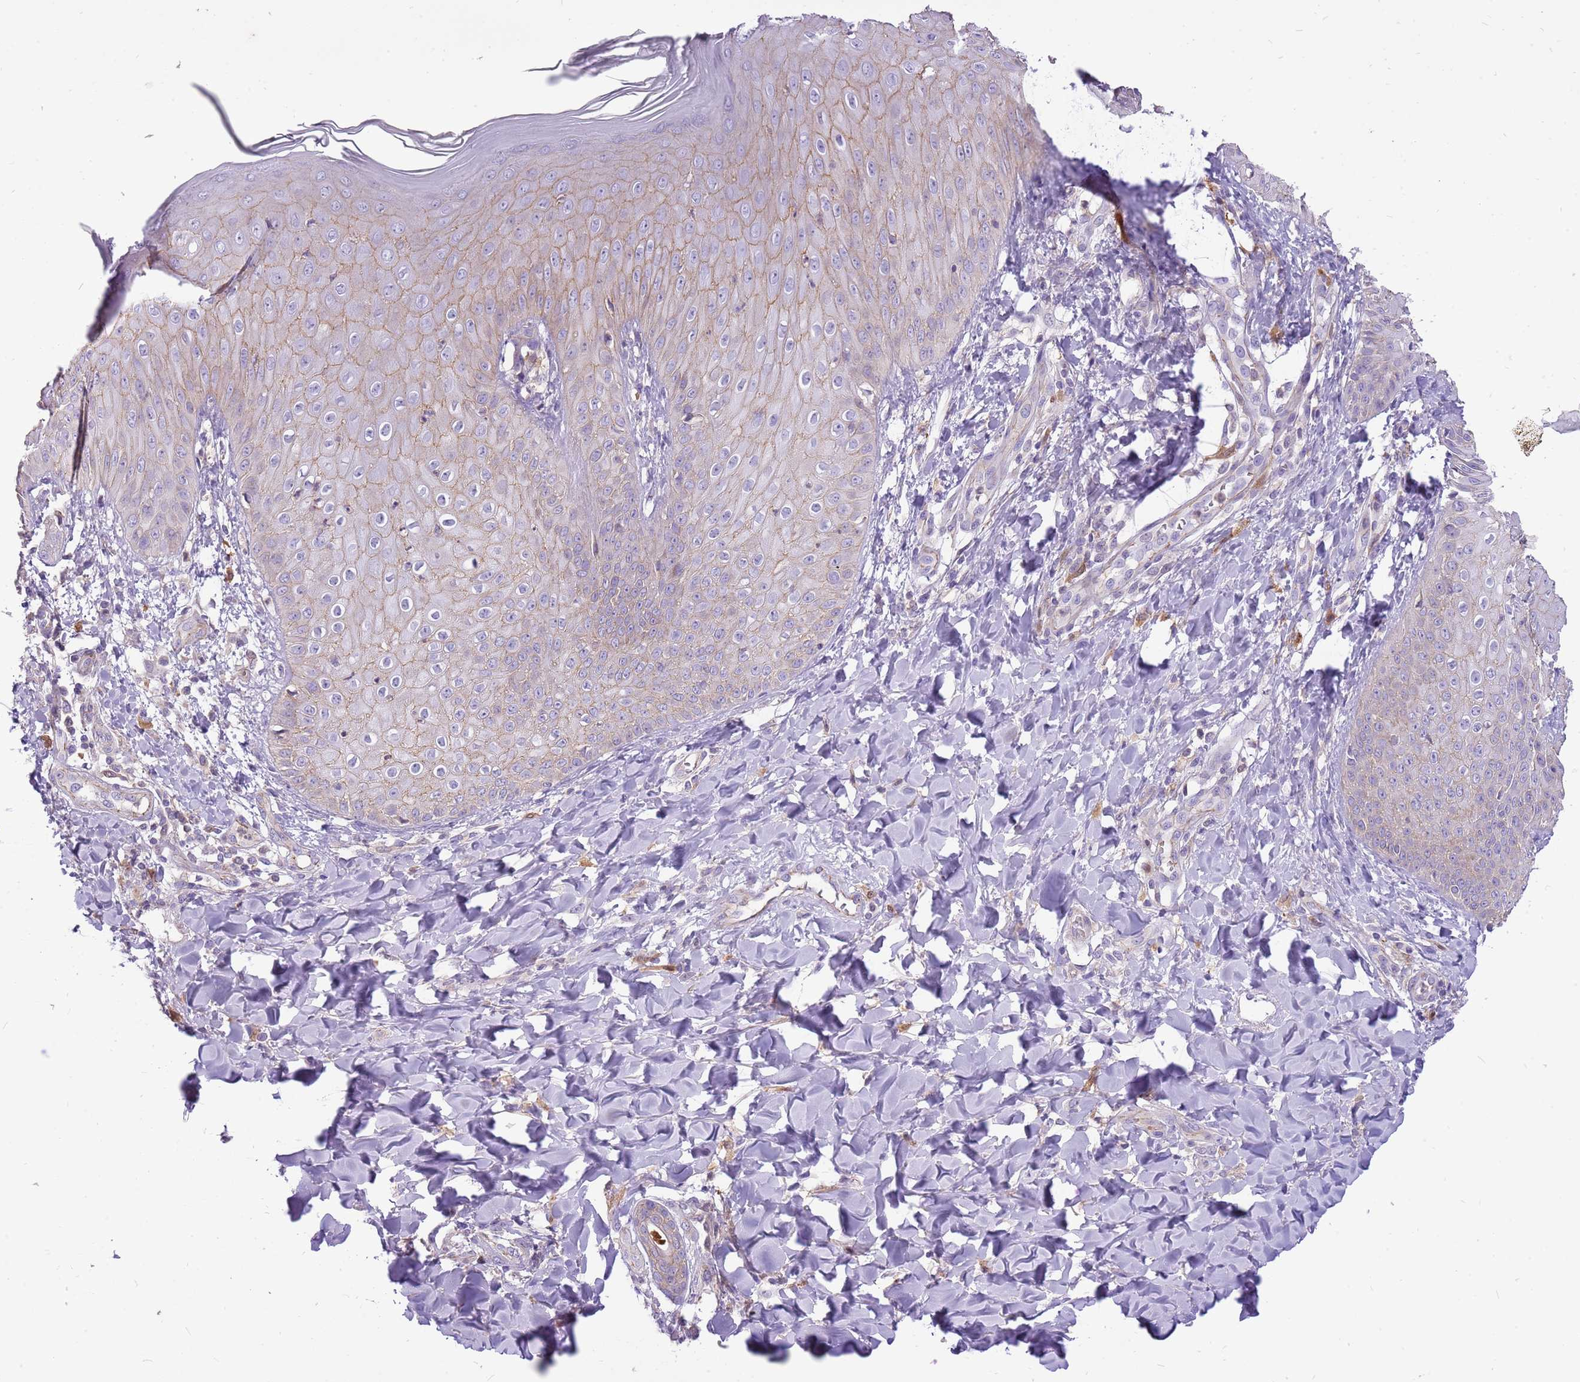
{"staining": {"intensity": "weak", "quantity": "25%-75%", "location": "cytoplasmic/membranous"}, "tissue": "skin", "cell_type": "Epidermal cells", "image_type": "normal", "snomed": [{"axis": "morphology", "description": "Normal tissue, NOS"}, {"axis": "morphology", "description": "Inflammation, NOS"}, {"axis": "topography", "description": "Soft tissue"}, {"axis": "topography", "description": "Anal"}], "caption": "Immunohistochemical staining of benign skin reveals 25%-75% levels of weak cytoplasmic/membranous protein staining in about 25%-75% of epidermal cells.", "gene": "WDR90", "patient": {"sex": "female", "age": 15}}